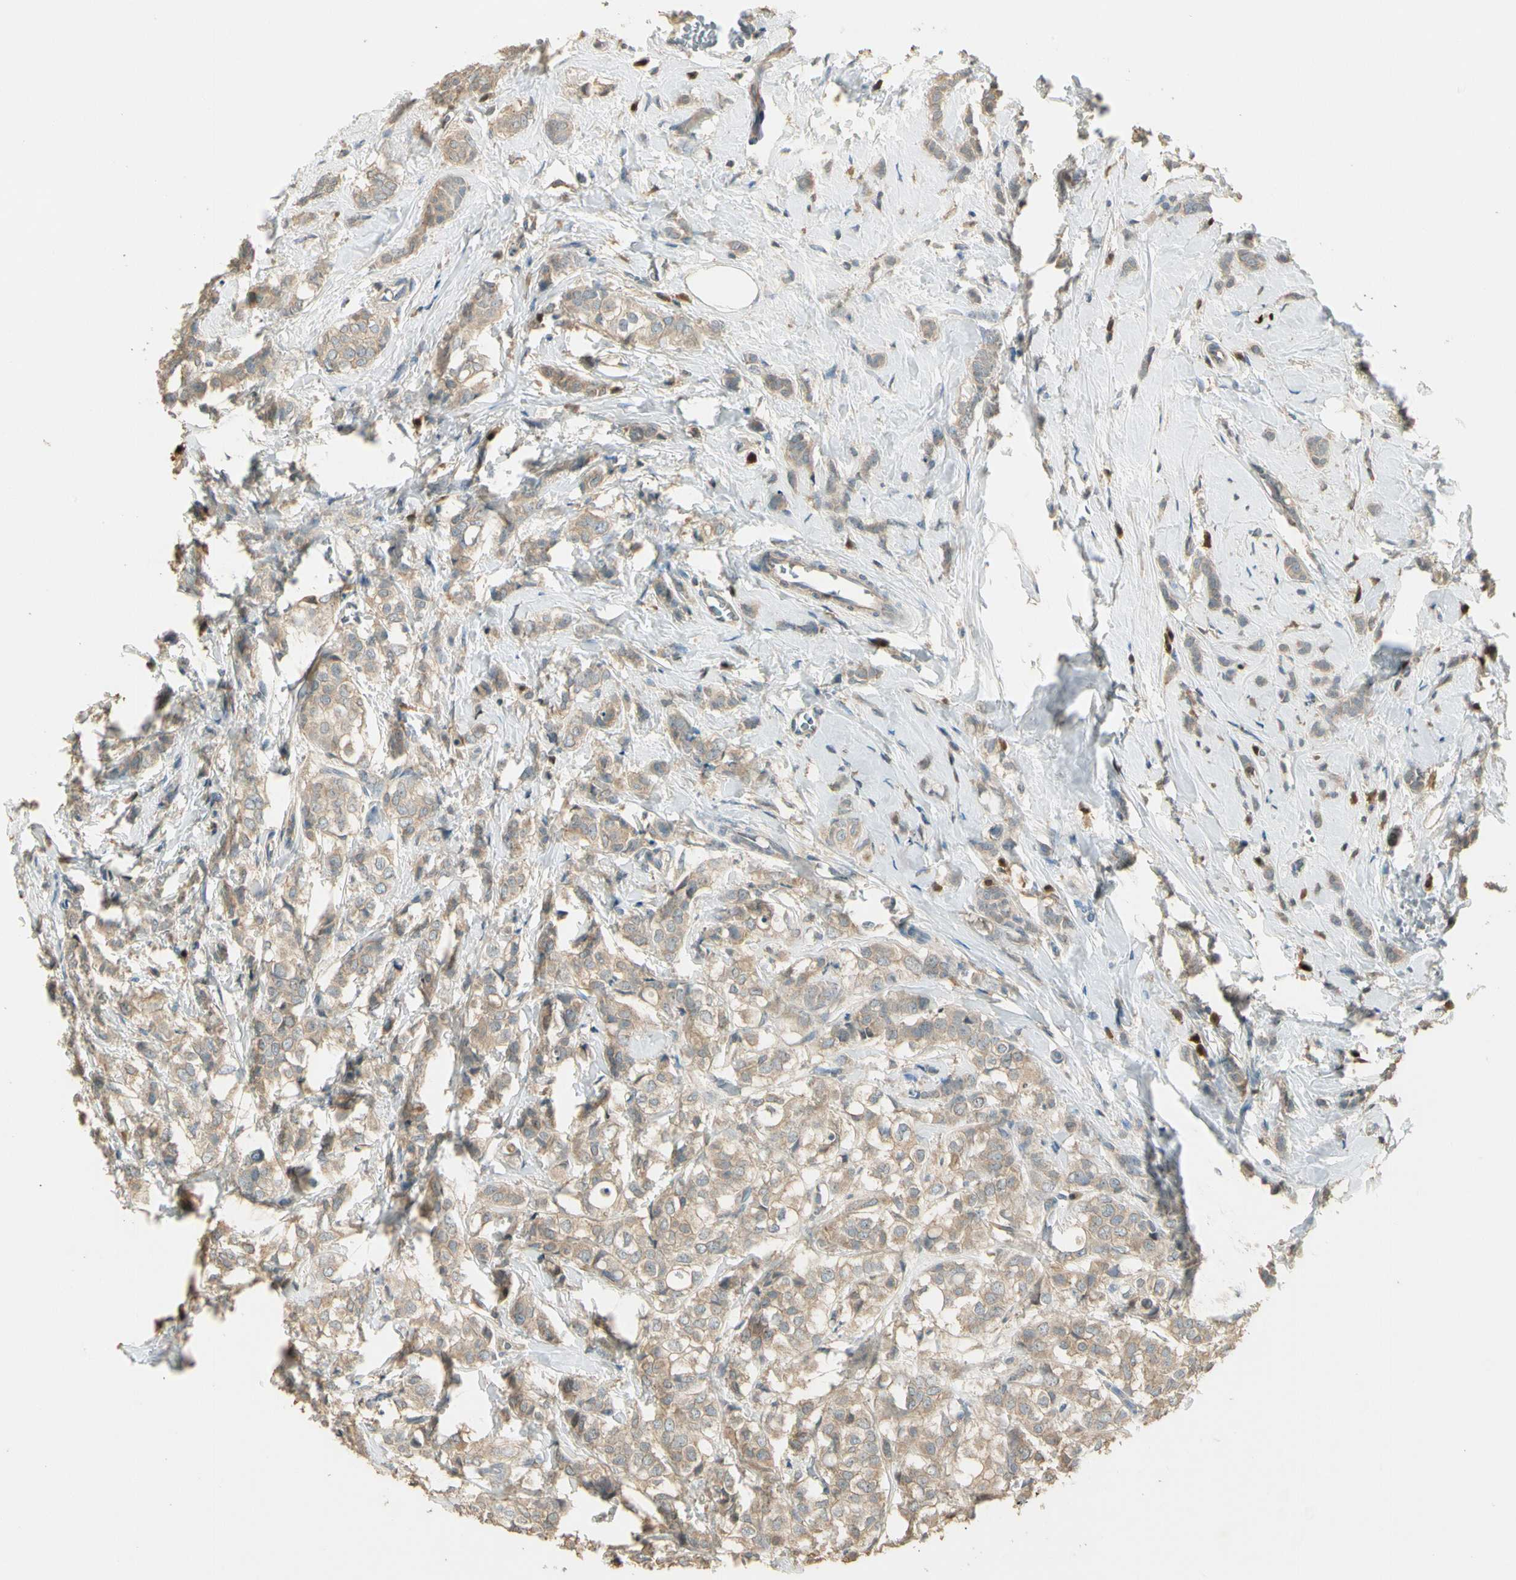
{"staining": {"intensity": "weak", "quantity": ">75%", "location": "cytoplasmic/membranous"}, "tissue": "breast cancer", "cell_type": "Tumor cells", "image_type": "cancer", "snomed": [{"axis": "morphology", "description": "Lobular carcinoma"}, {"axis": "topography", "description": "Breast"}], "caption": "The photomicrograph demonstrates staining of breast cancer, revealing weak cytoplasmic/membranous protein positivity (brown color) within tumor cells.", "gene": "PLXNA1", "patient": {"sex": "female", "age": 60}}